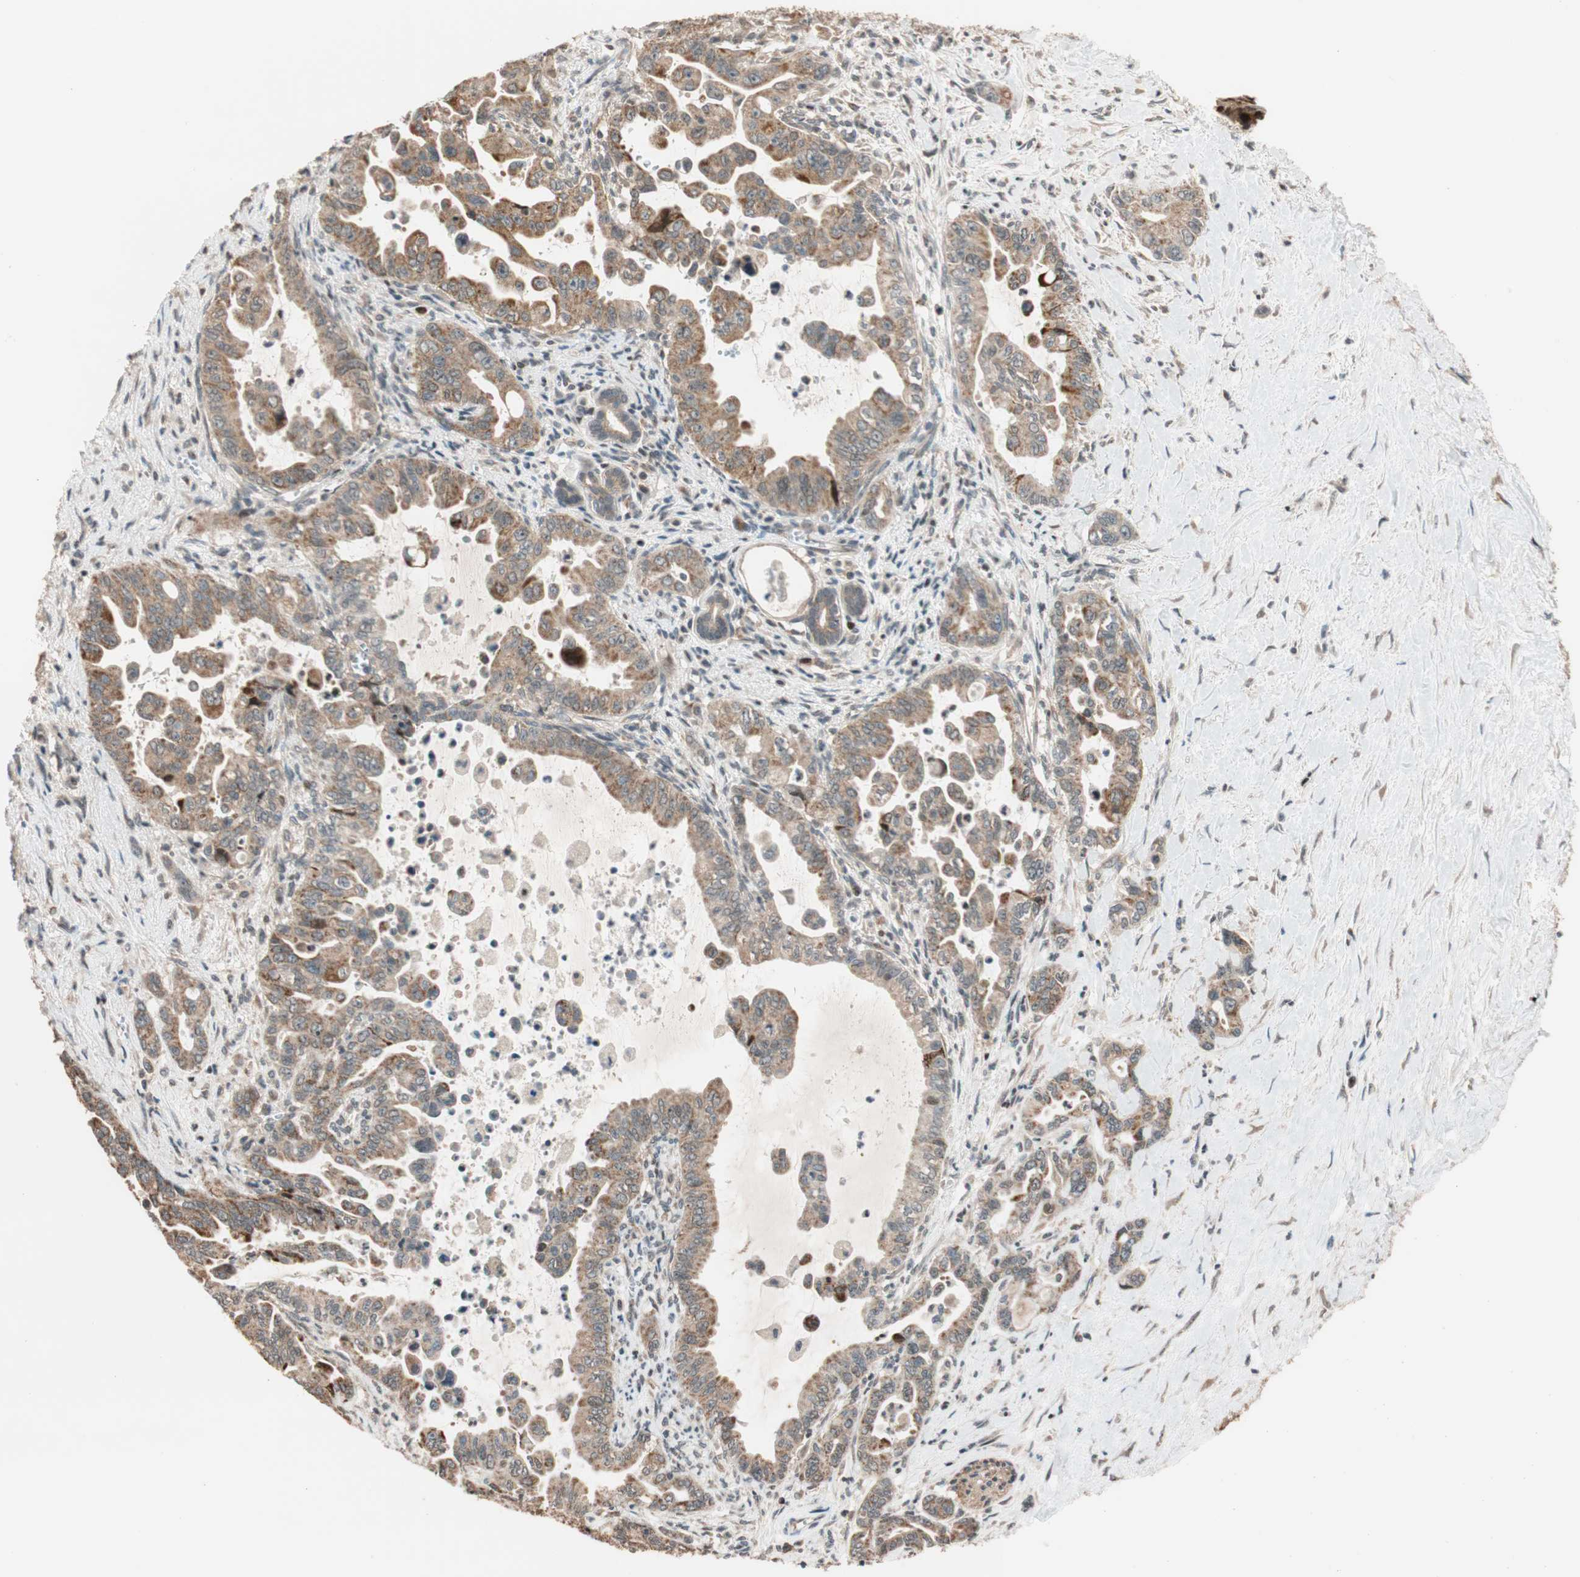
{"staining": {"intensity": "moderate", "quantity": ">75%", "location": "cytoplasmic/membranous"}, "tissue": "pancreatic cancer", "cell_type": "Tumor cells", "image_type": "cancer", "snomed": [{"axis": "morphology", "description": "Adenocarcinoma, NOS"}, {"axis": "topography", "description": "Pancreas"}], "caption": "Moderate cytoplasmic/membranous staining is present in approximately >75% of tumor cells in pancreatic cancer (adenocarcinoma).", "gene": "HECW1", "patient": {"sex": "male", "age": 70}}